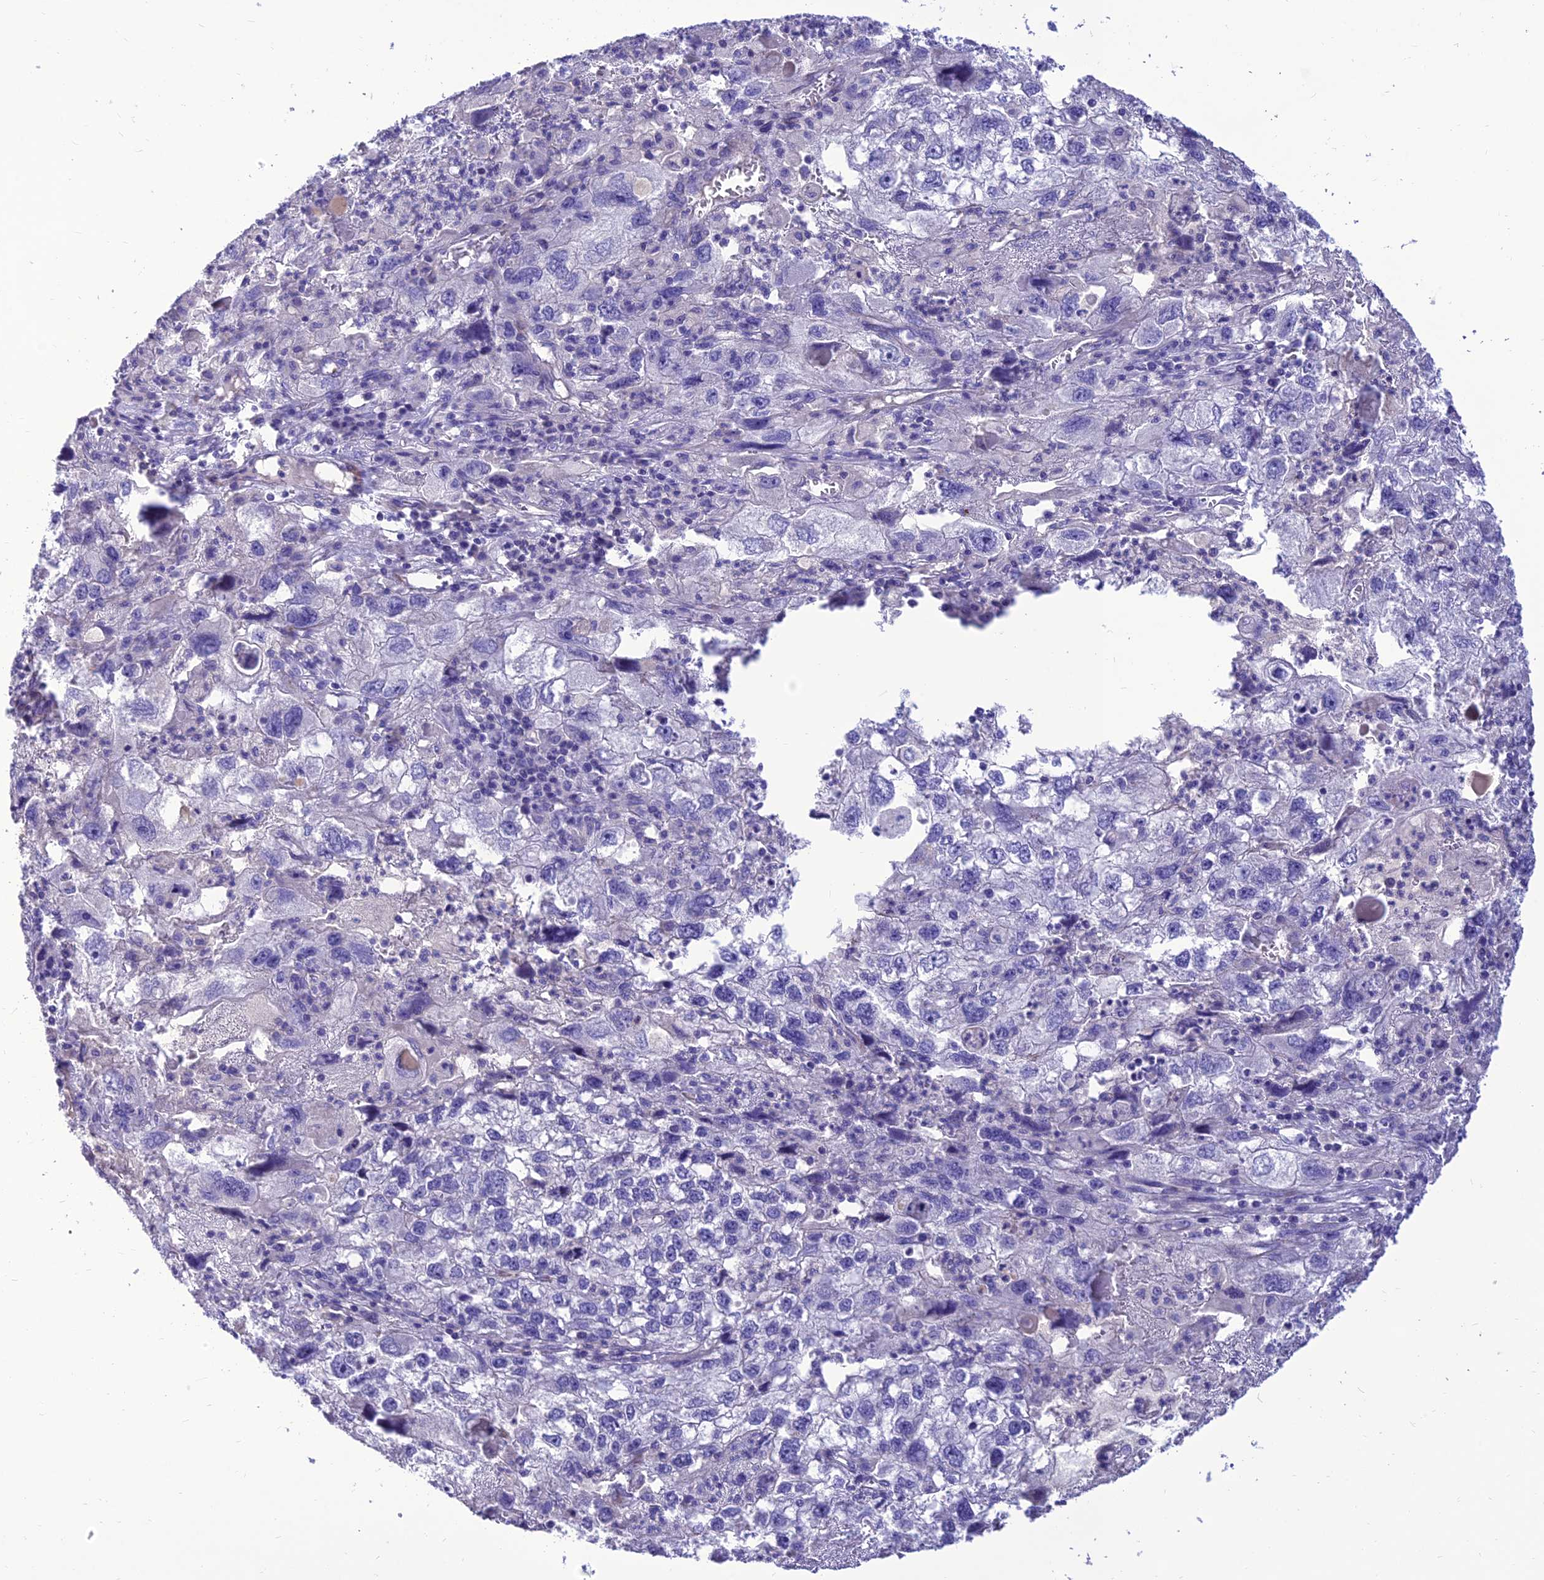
{"staining": {"intensity": "negative", "quantity": "none", "location": "none"}, "tissue": "endometrial cancer", "cell_type": "Tumor cells", "image_type": "cancer", "snomed": [{"axis": "morphology", "description": "Adenocarcinoma, NOS"}, {"axis": "topography", "description": "Endometrium"}], "caption": "An image of adenocarcinoma (endometrial) stained for a protein displays no brown staining in tumor cells.", "gene": "TEKT3", "patient": {"sex": "female", "age": 49}}